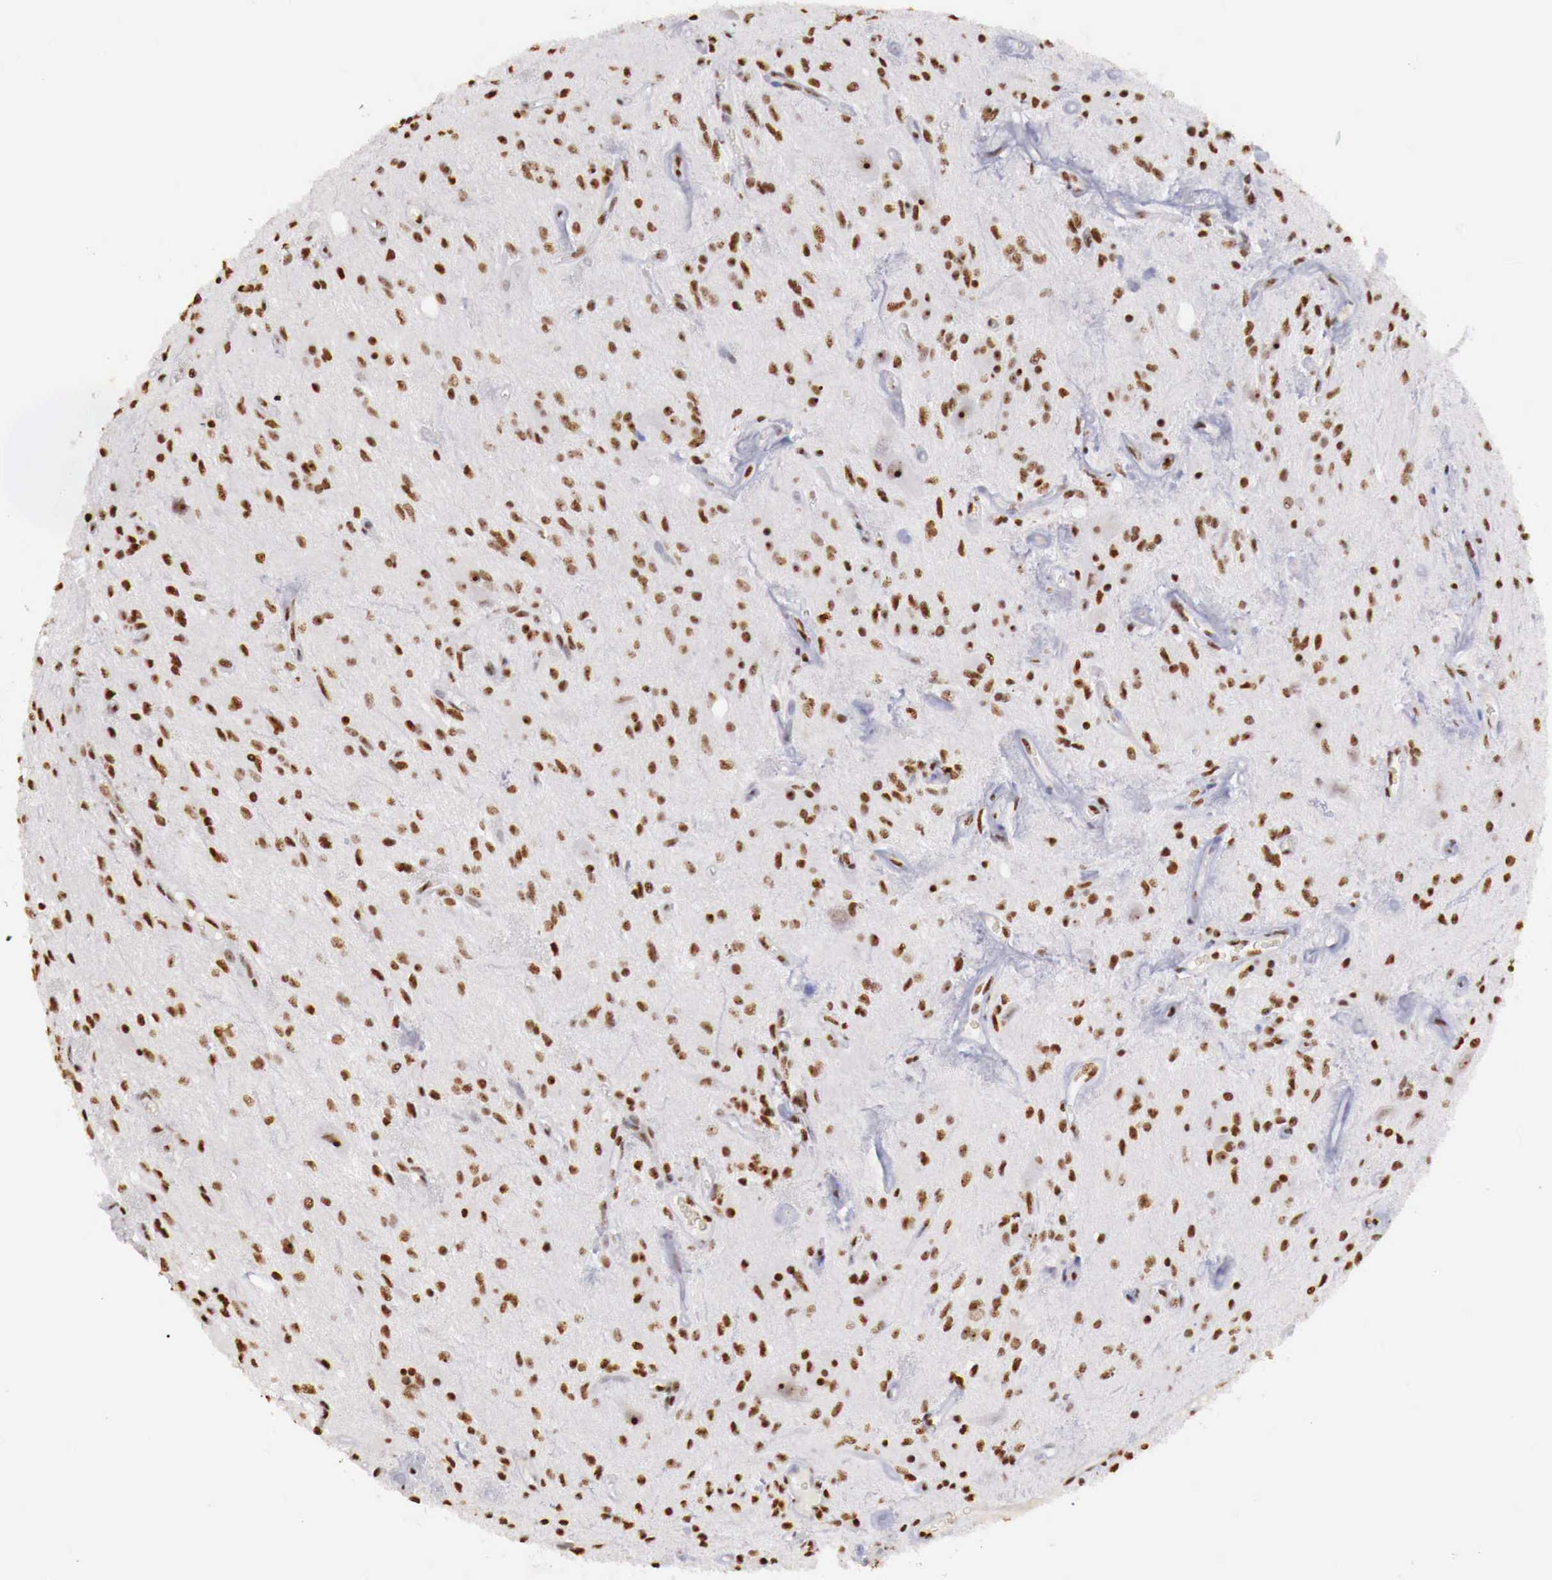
{"staining": {"intensity": "strong", "quantity": ">75%", "location": "nuclear"}, "tissue": "glioma", "cell_type": "Tumor cells", "image_type": "cancer", "snomed": [{"axis": "morphology", "description": "Glioma, malignant, Low grade"}, {"axis": "topography", "description": "Brain"}], "caption": "IHC photomicrograph of neoplastic tissue: human glioma stained using immunohistochemistry reveals high levels of strong protein expression localized specifically in the nuclear of tumor cells, appearing as a nuclear brown color.", "gene": "DKC1", "patient": {"sex": "female", "age": 15}}